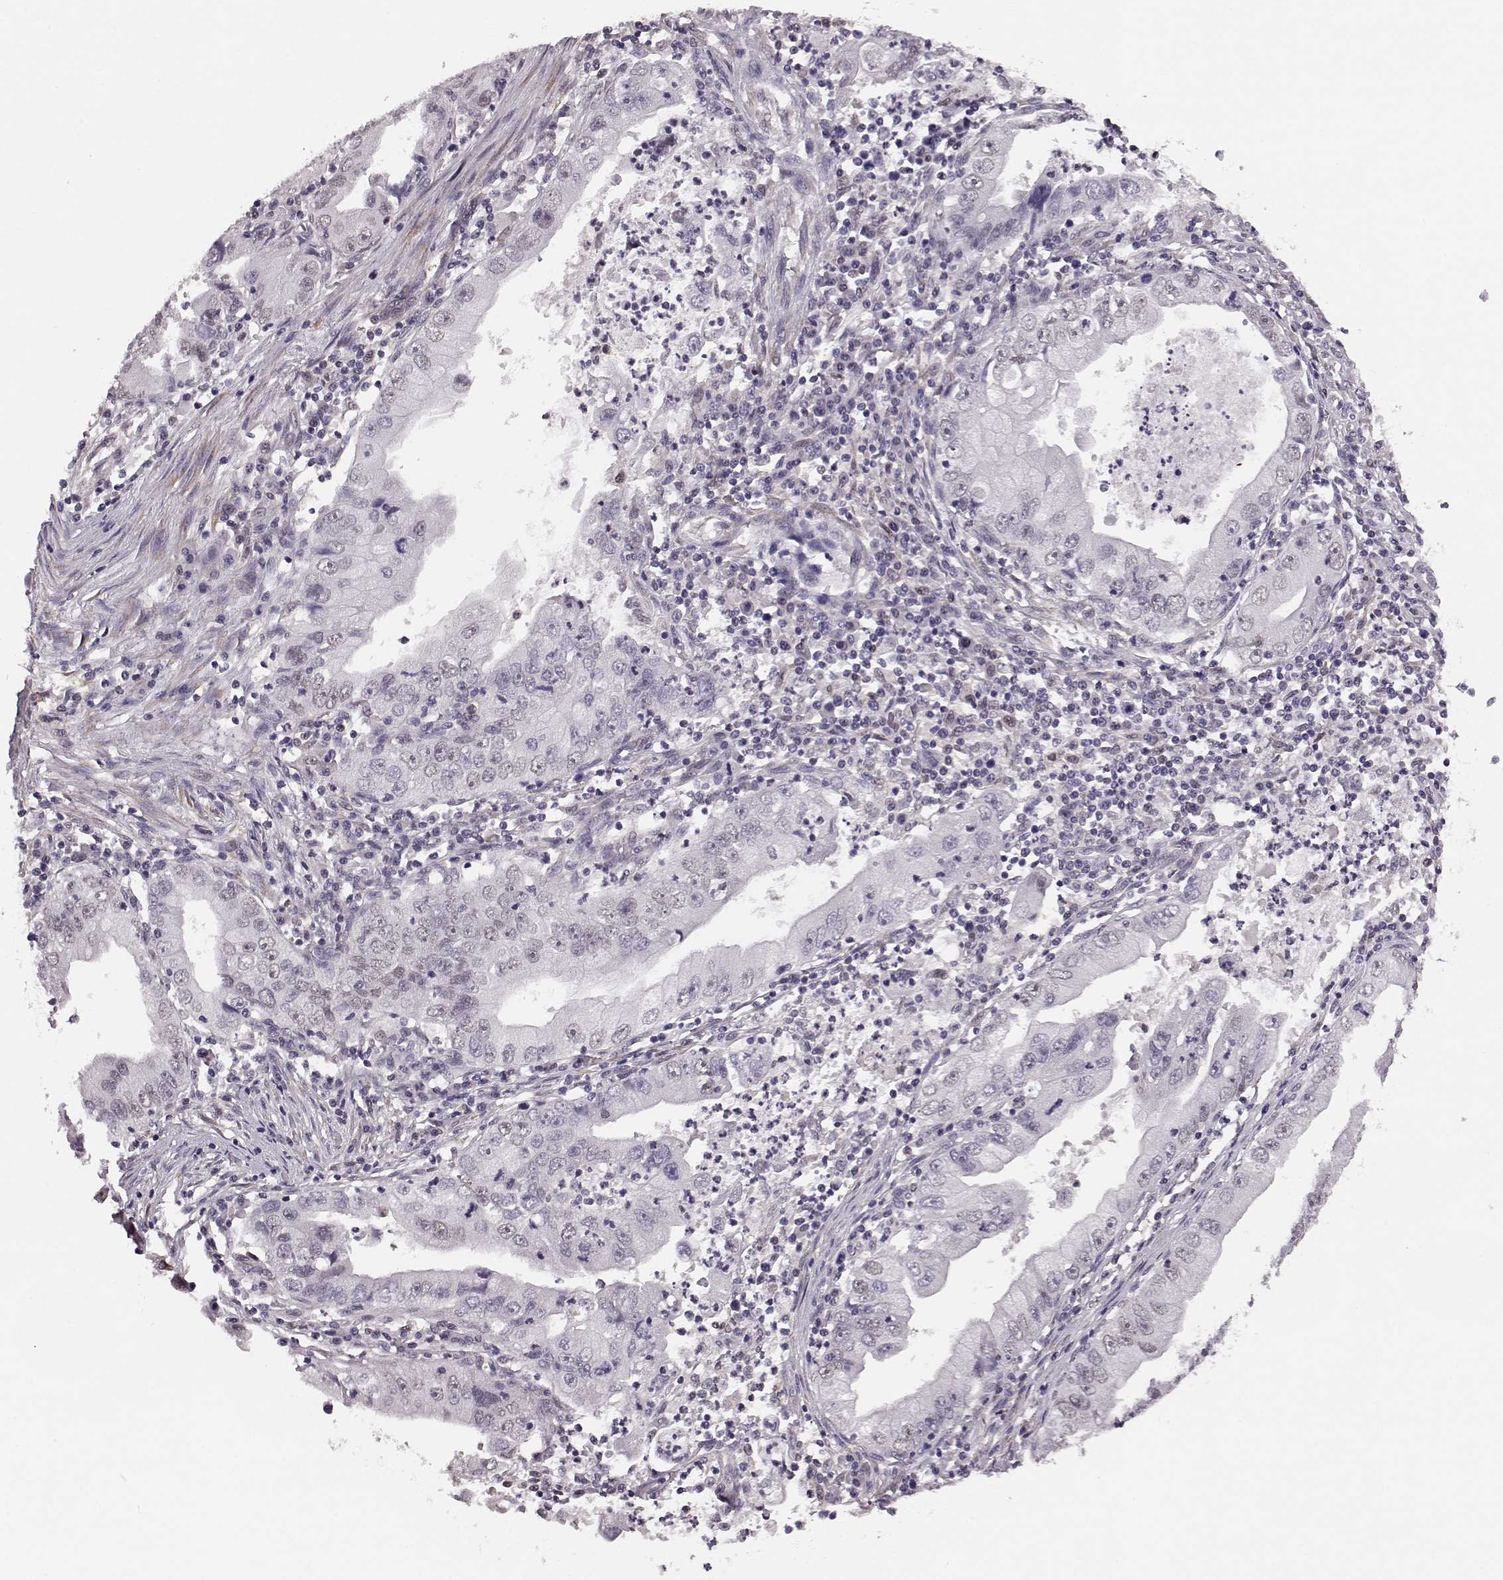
{"staining": {"intensity": "weak", "quantity": "<25%", "location": "nuclear"}, "tissue": "stomach cancer", "cell_type": "Tumor cells", "image_type": "cancer", "snomed": [{"axis": "morphology", "description": "Adenocarcinoma, NOS"}, {"axis": "topography", "description": "Stomach"}], "caption": "This histopathology image is of stomach adenocarcinoma stained with immunohistochemistry to label a protein in brown with the nuclei are counter-stained blue. There is no positivity in tumor cells.", "gene": "KLF6", "patient": {"sex": "male", "age": 76}}